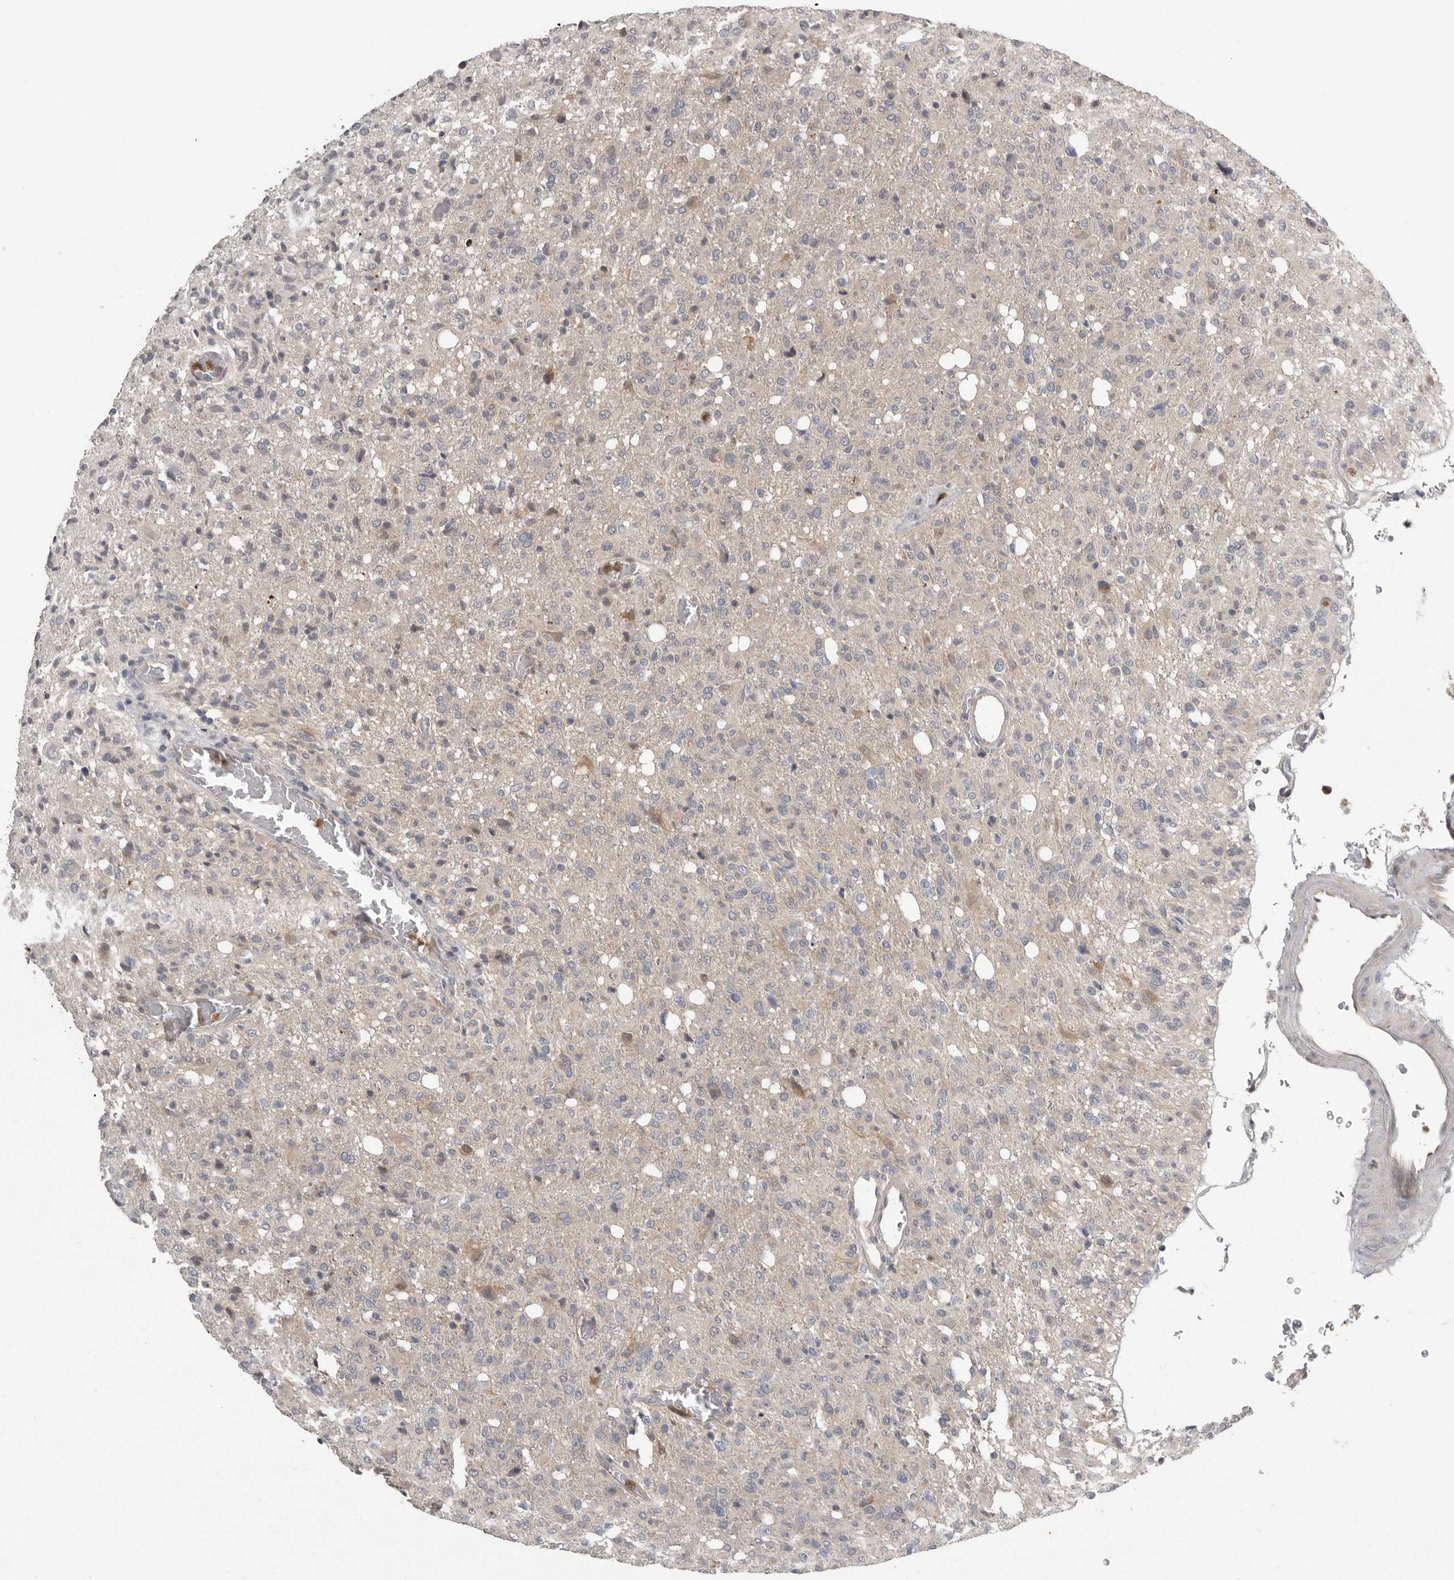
{"staining": {"intensity": "negative", "quantity": "none", "location": "none"}, "tissue": "glioma", "cell_type": "Tumor cells", "image_type": "cancer", "snomed": [{"axis": "morphology", "description": "Glioma, malignant, High grade"}, {"axis": "topography", "description": "Brain"}], "caption": "This is an IHC photomicrograph of human glioma. There is no positivity in tumor cells.", "gene": "RALGPS2", "patient": {"sex": "female", "age": 57}}